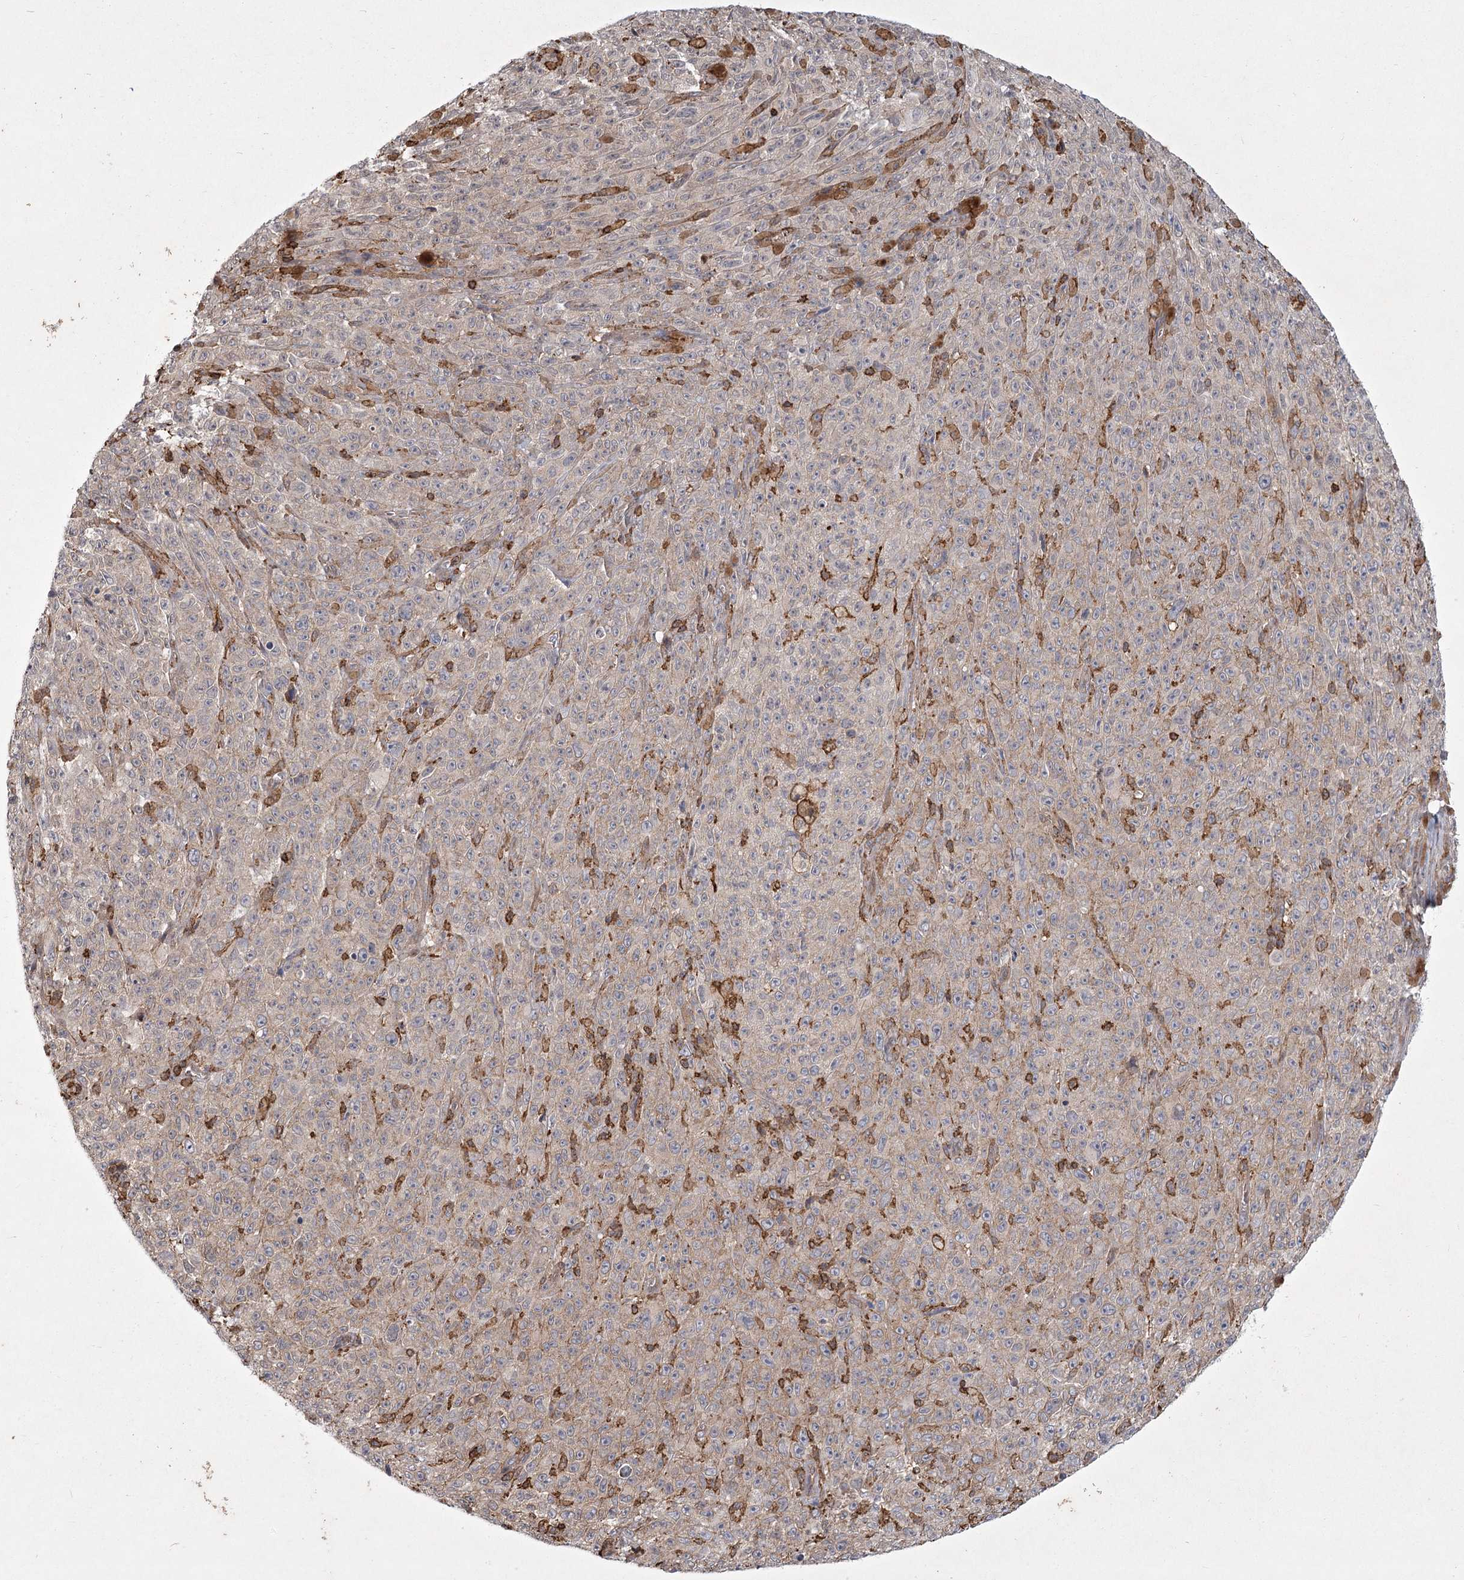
{"staining": {"intensity": "negative", "quantity": "none", "location": "none"}, "tissue": "melanoma", "cell_type": "Tumor cells", "image_type": "cancer", "snomed": [{"axis": "morphology", "description": "Malignant melanoma, NOS"}, {"axis": "topography", "description": "Skin"}], "caption": "Micrograph shows no protein expression in tumor cells of melanoma tissue.", "gene": "MEPE", "patient": {"sex": "female", "age": 82}}